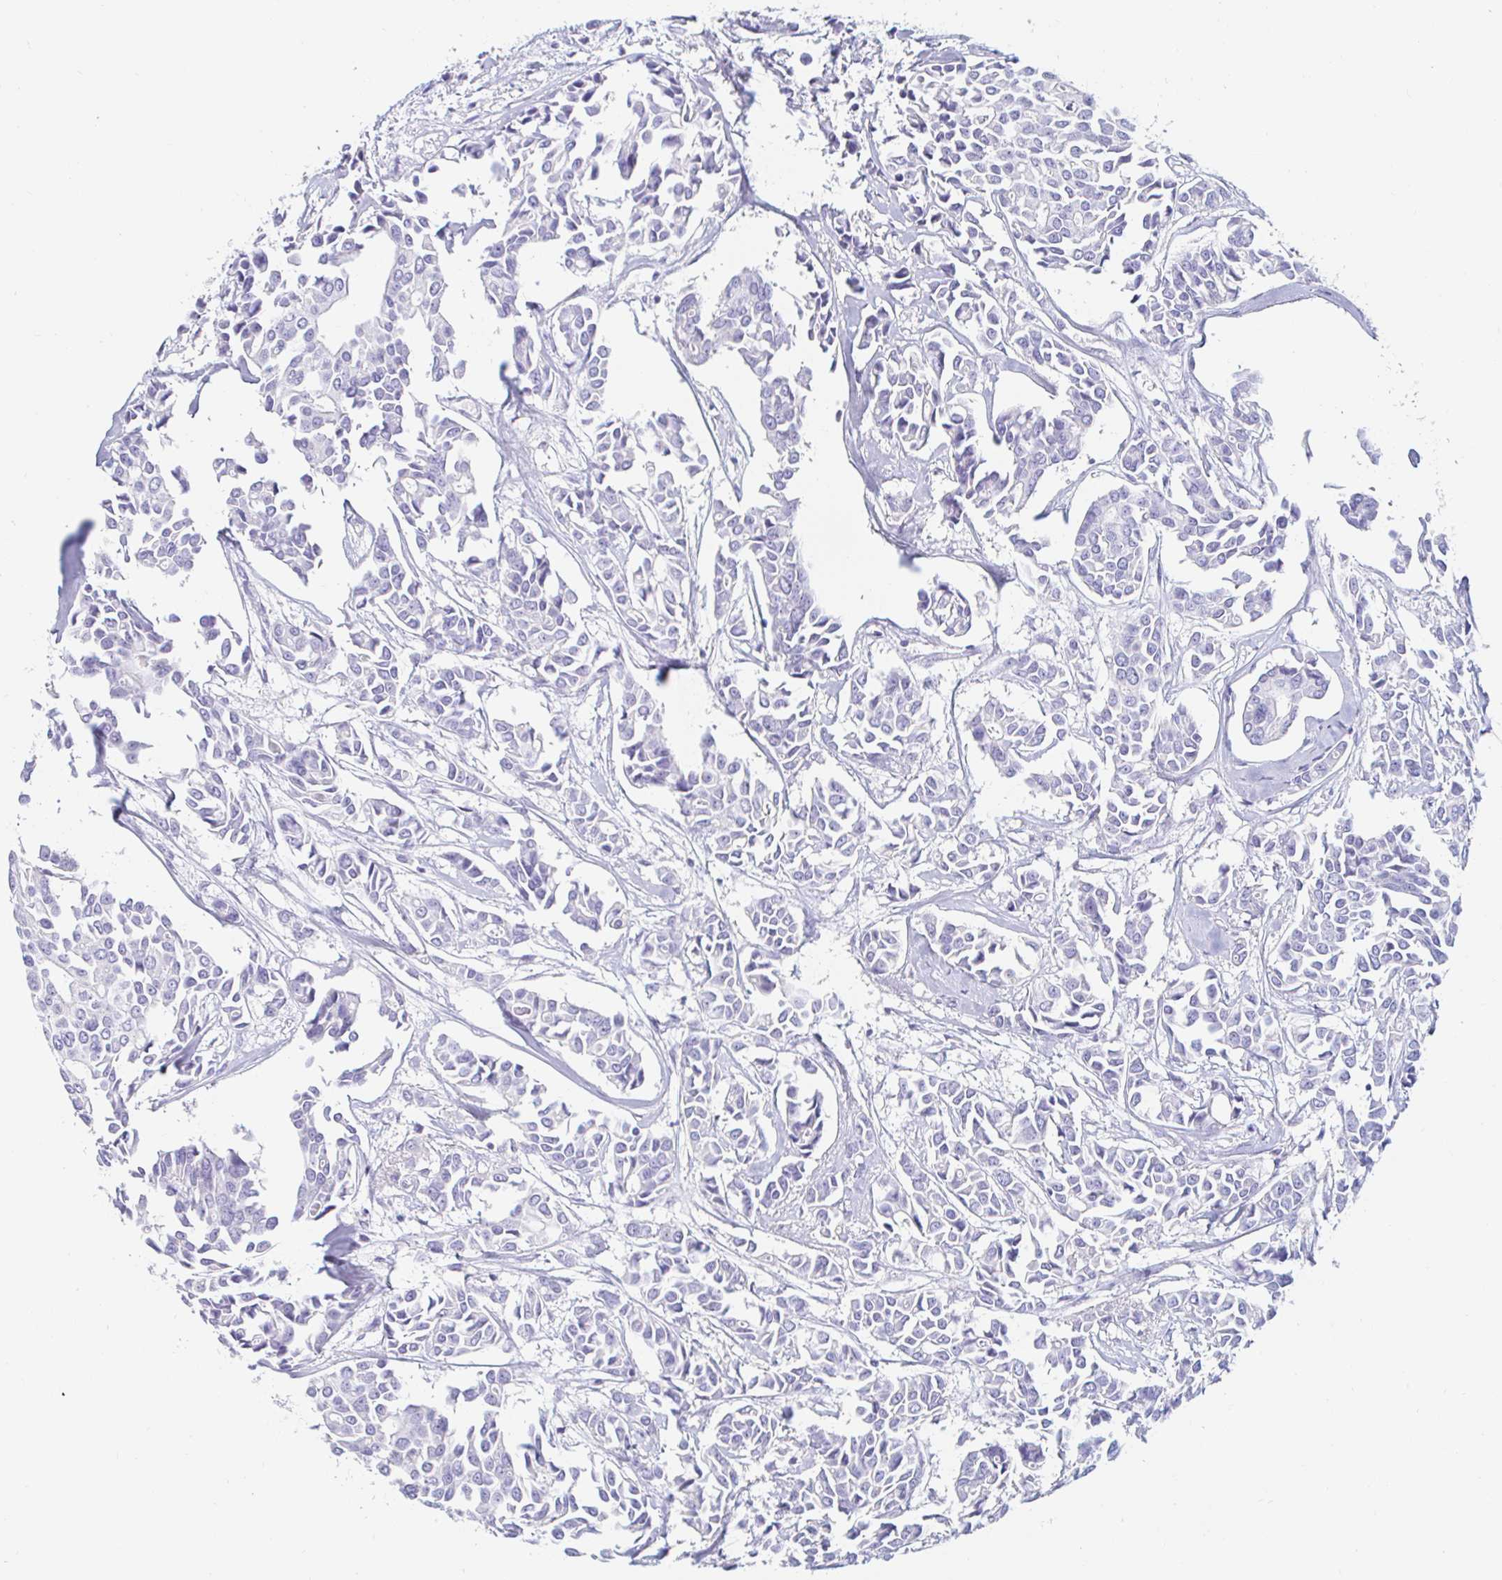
{"staining": {"intensity": "negative", "quantity": "none", "location": "none"}, "tissue": "breast cancer", "cell_type": "Tumor cells", "image_type": "cancer", "snomed": [{"axis": "morphology", "description": "Duct carcinoma"}, {"axis": "topography", "description": "Breast"}], "caption": "Tumor cells are negative for brown protein staining in breast cancer.", "gene": "TEX44", "patient": {"sex": "female", "age": 54}}